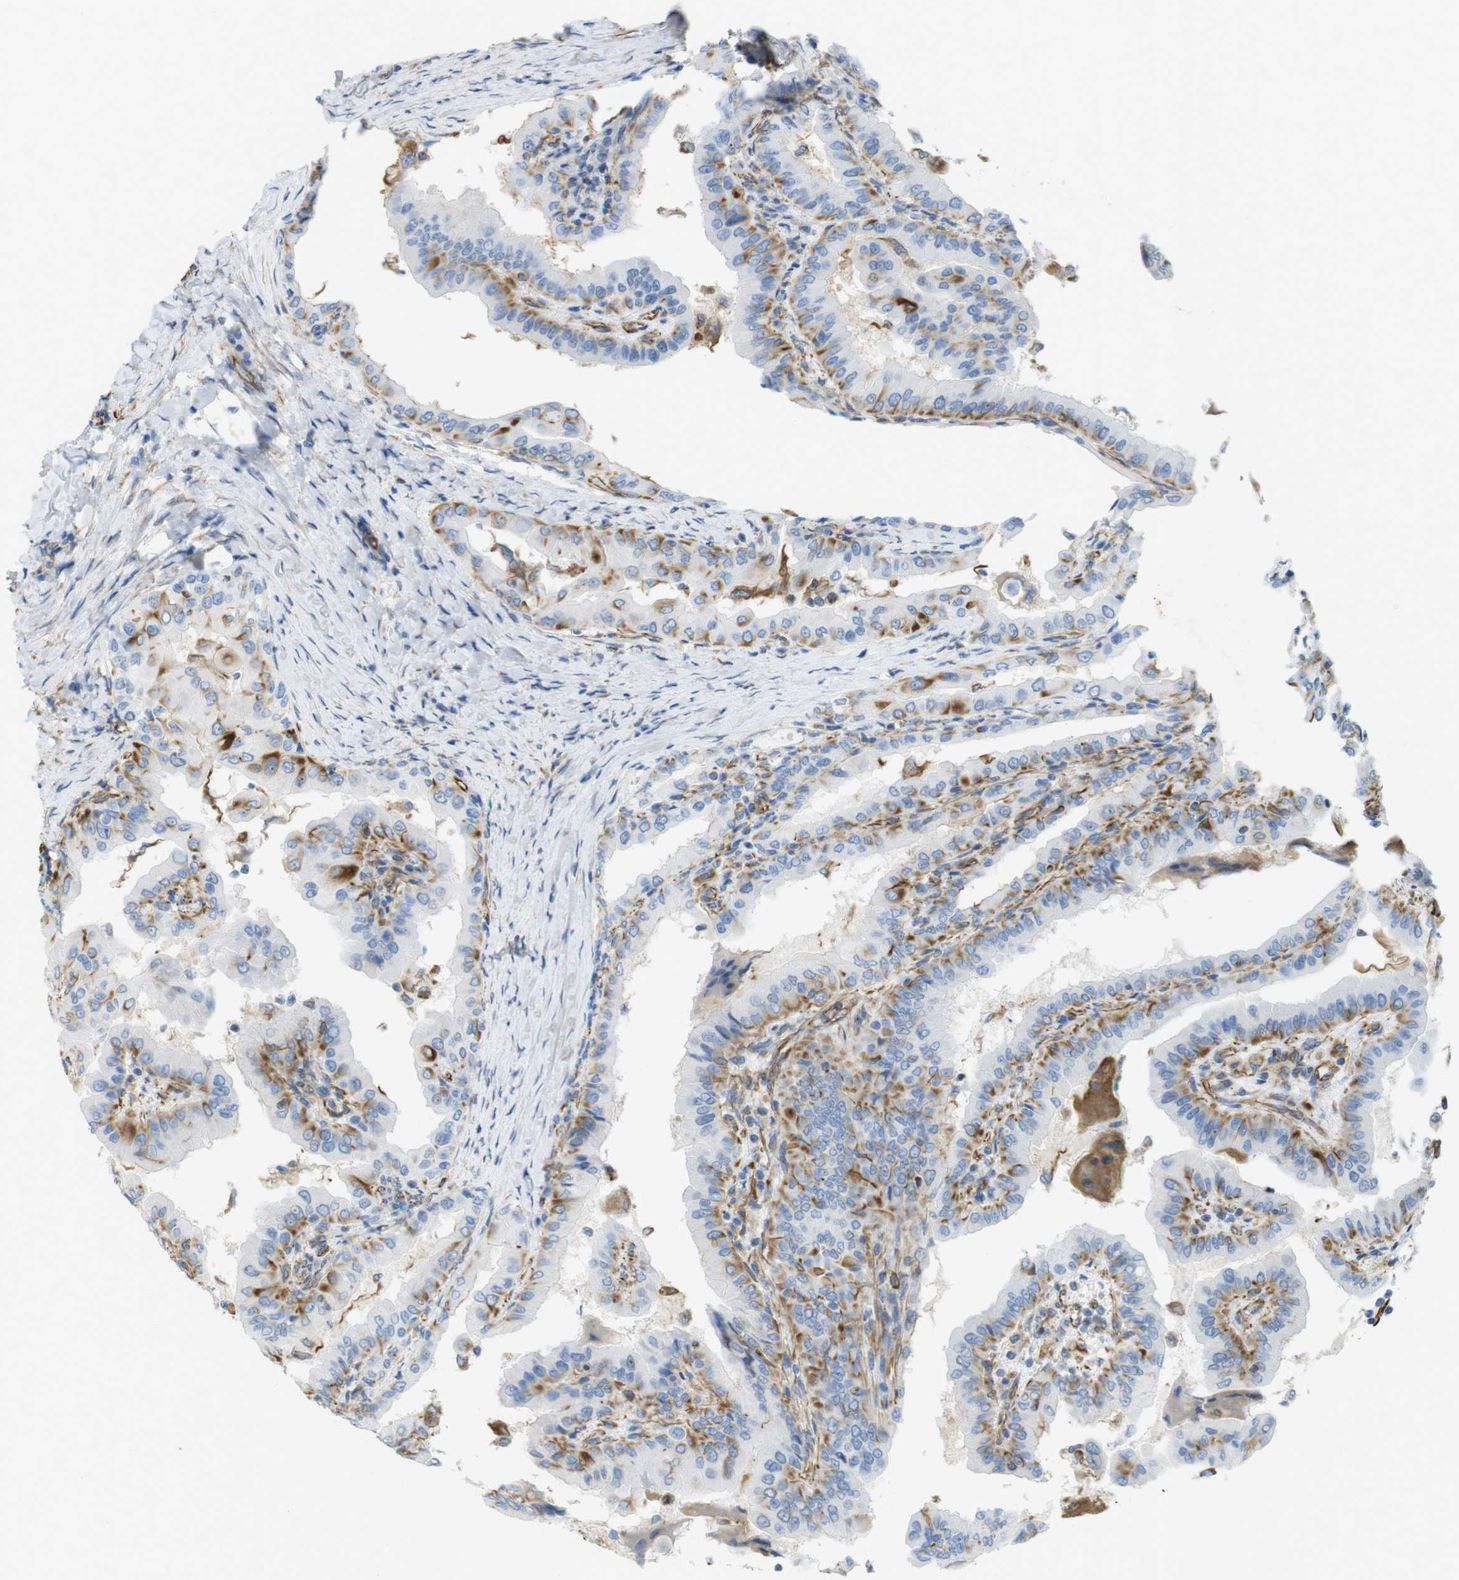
{"staining": {"intensity": "moderate", "quantity": "<25%", "location": "cytoplasmic/membranous"}, "tissue": "thyroid cancer", "cell_type": "Tumor cells", "image_type": "cancer", "snomed": [{"axis": "morphology", "description": "Papillary adenocarcinoma, NOS"}, {"axis": "topography", "description": "Thyroid gland"}], "caption": "Thyroid cancer tissue shows moderate cytoplasmic/membranous expression in approximately <25% of tumor cells, visualized by immunohistochemistry. The protein of interest is stained brown, and the nuclei are stained in blue (DAB (3,3'-diaminobenzidine) IHC with brightfield microscopy, high magnification).", "gene": "MS4A10", "patient": {"sex": "male", "age": 33}}